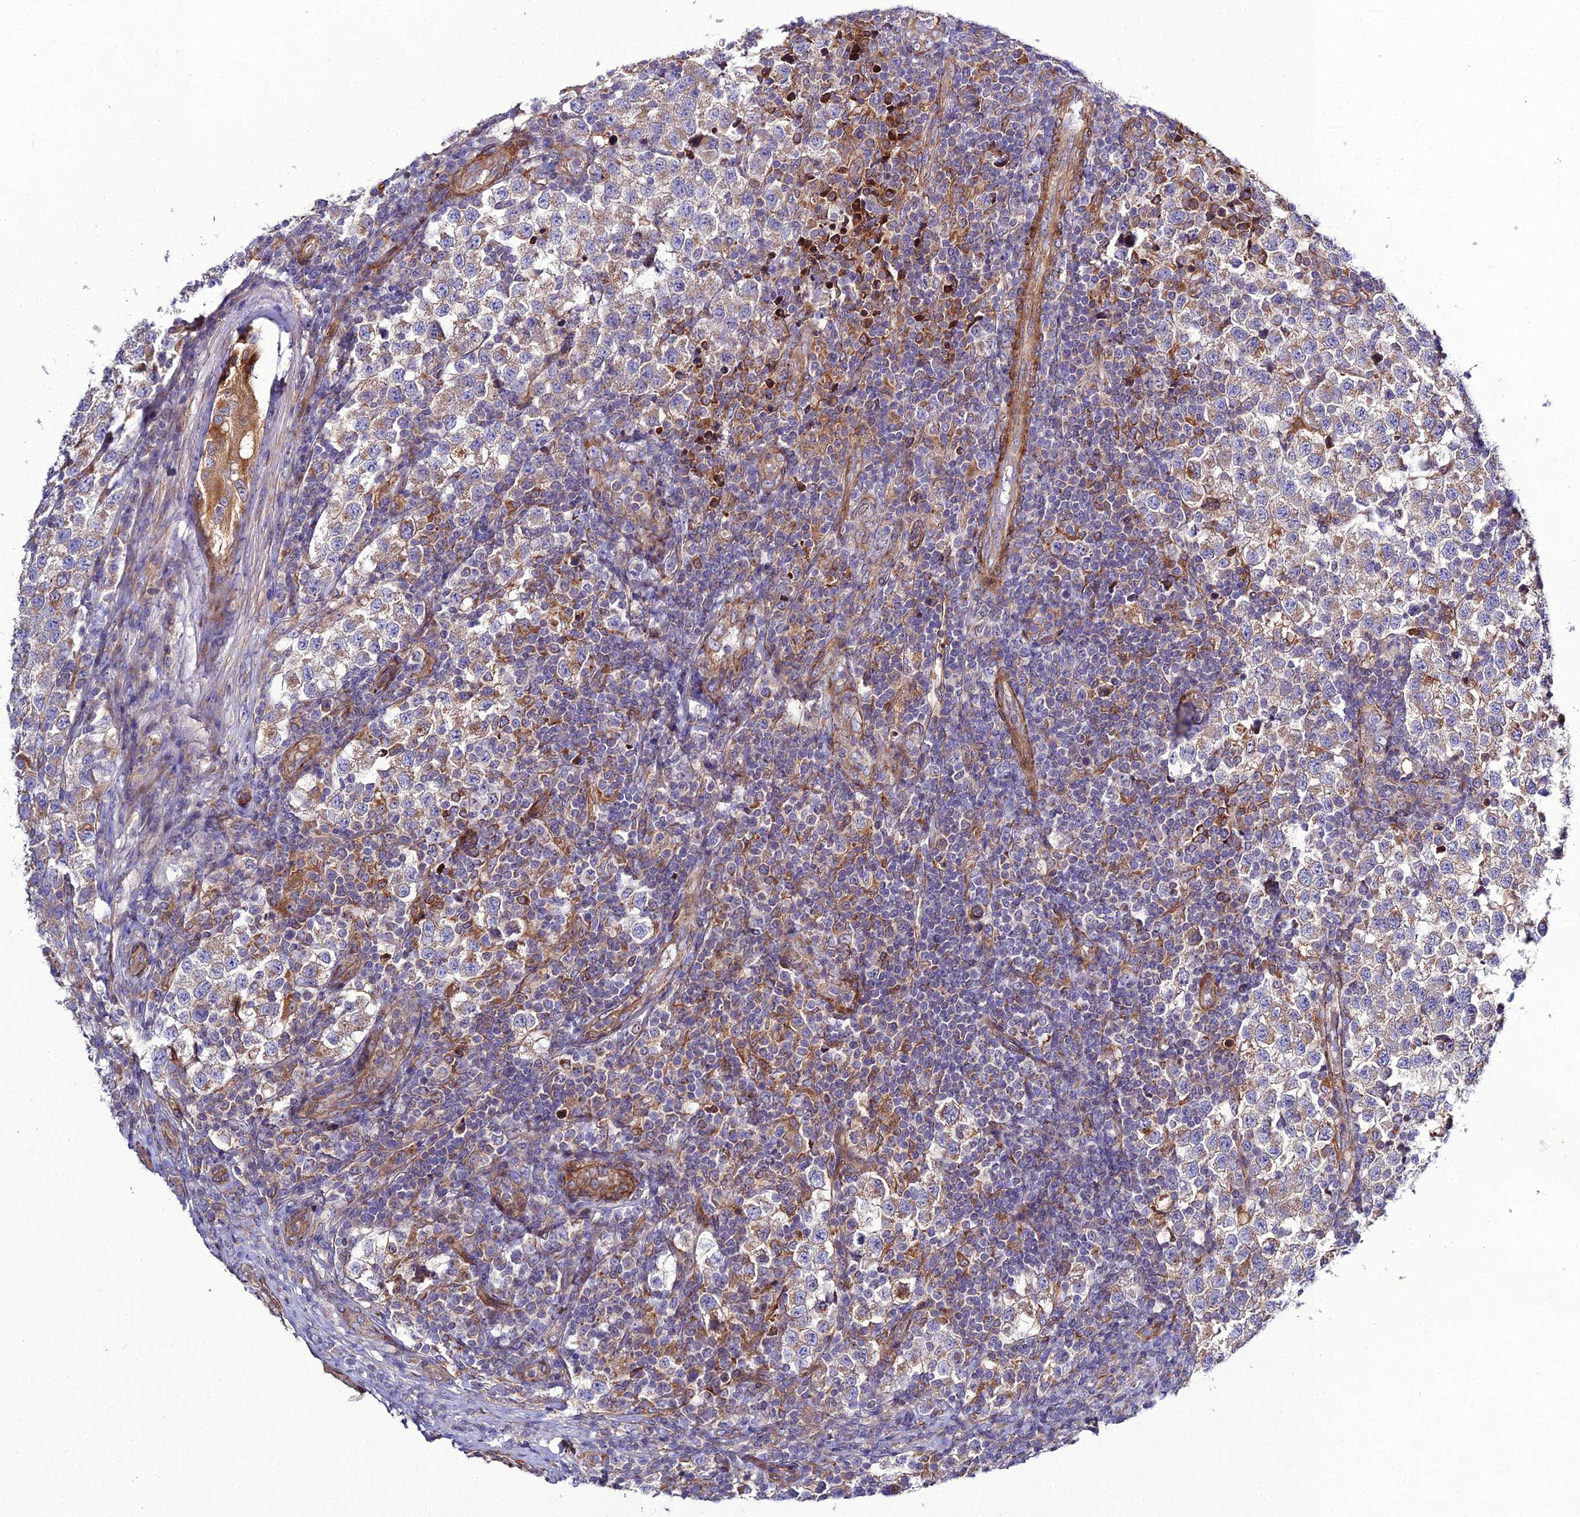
{"staining": {"intensity": "moderate", "quantity": "25%-75%", "location": "cytoplasmic/membranous"}, "tissue": "testis cancer", "cell_type": "Tumor cells", "image_type": "cancer", "snomed": [{"axis": "morphology", "description": "Seminoma, NOS"}, {"axis": "topography", "description": "Testis"}], "caption": "Protein staining of testis cancer (seminoma) tissue exhibits moderate cytoplasmic/membranous staining in approximately 25%-75% of tumor cells. (DAB IHC with brightfield microscopy, high magnification).", "gene": "ARL6IP1", "patient": {"sex": "male", "age": 34}}